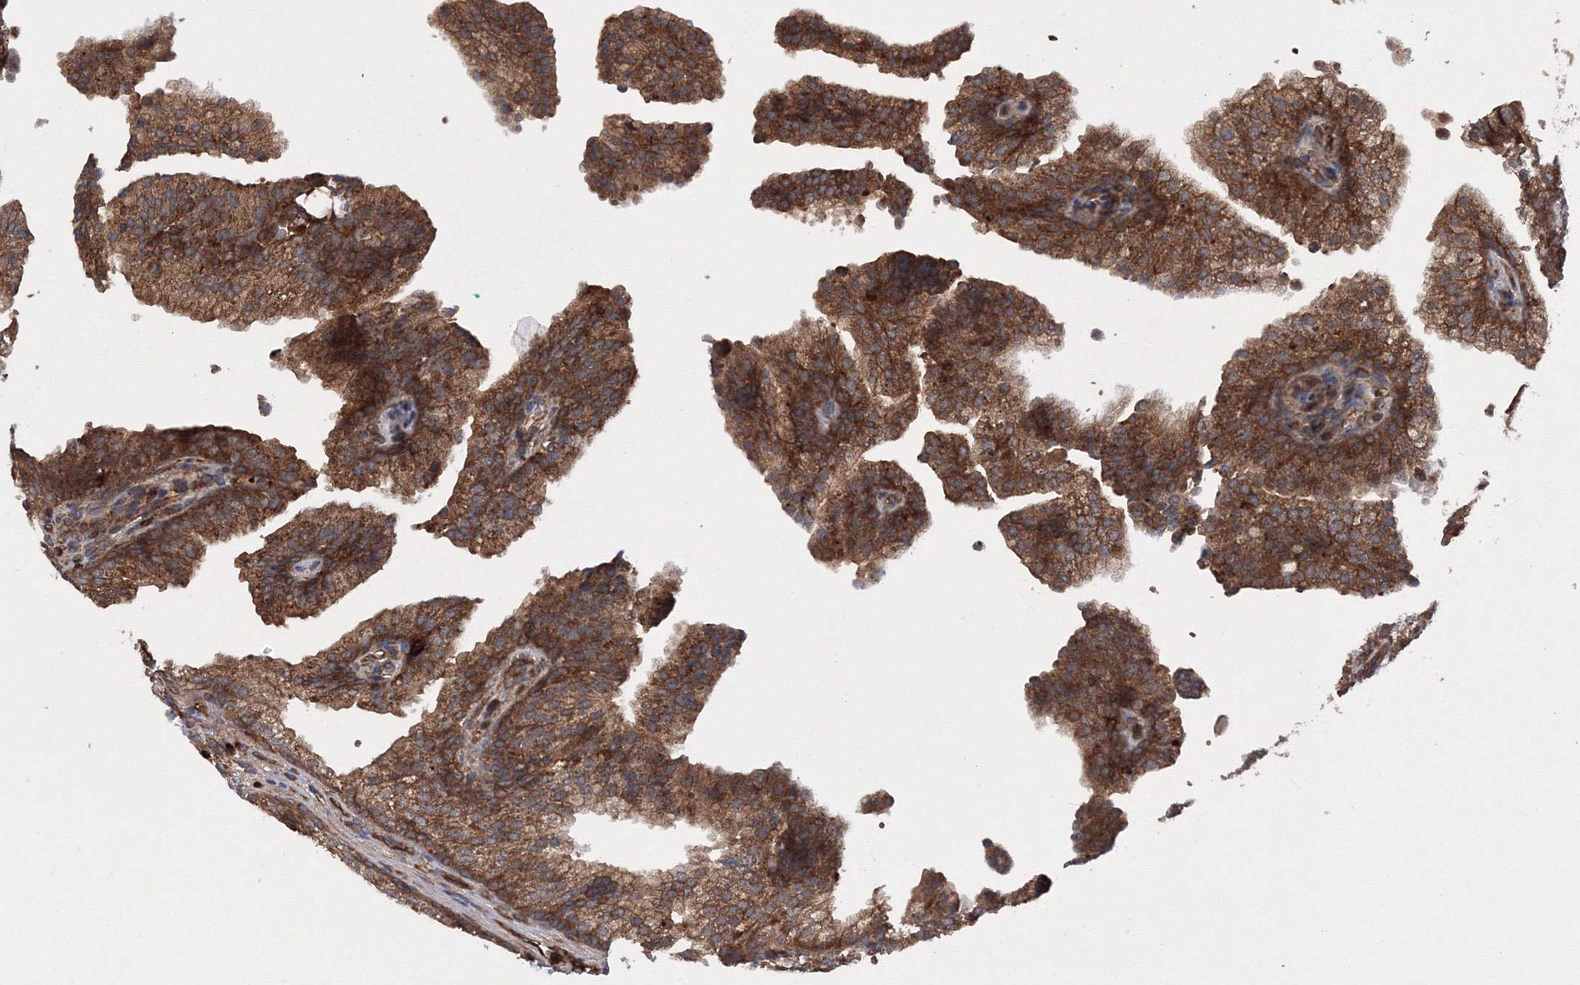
{"staining": {"intensity": "moderate", "quantity": ">75%", "location": "cytoplasmic/membranous"}, "tissue": "prostate cancer", "cell_type": "Tumor cells", "image_type": "cancer", "snomed": [{"axis": "morphology", "description": "Adenocarcinoma, High grade"}, {"axis": "topography", "description": "Prostate"}], "caption": "About >75% of tumor cells in prostate high-grade adenocarcinoma exhibit moderate cytoplasmic/membranous protein positivity as visualized by brown immunohistochemical staining.", "gene": "ATG3", "patient": {"sex": "male", "age": 62}}